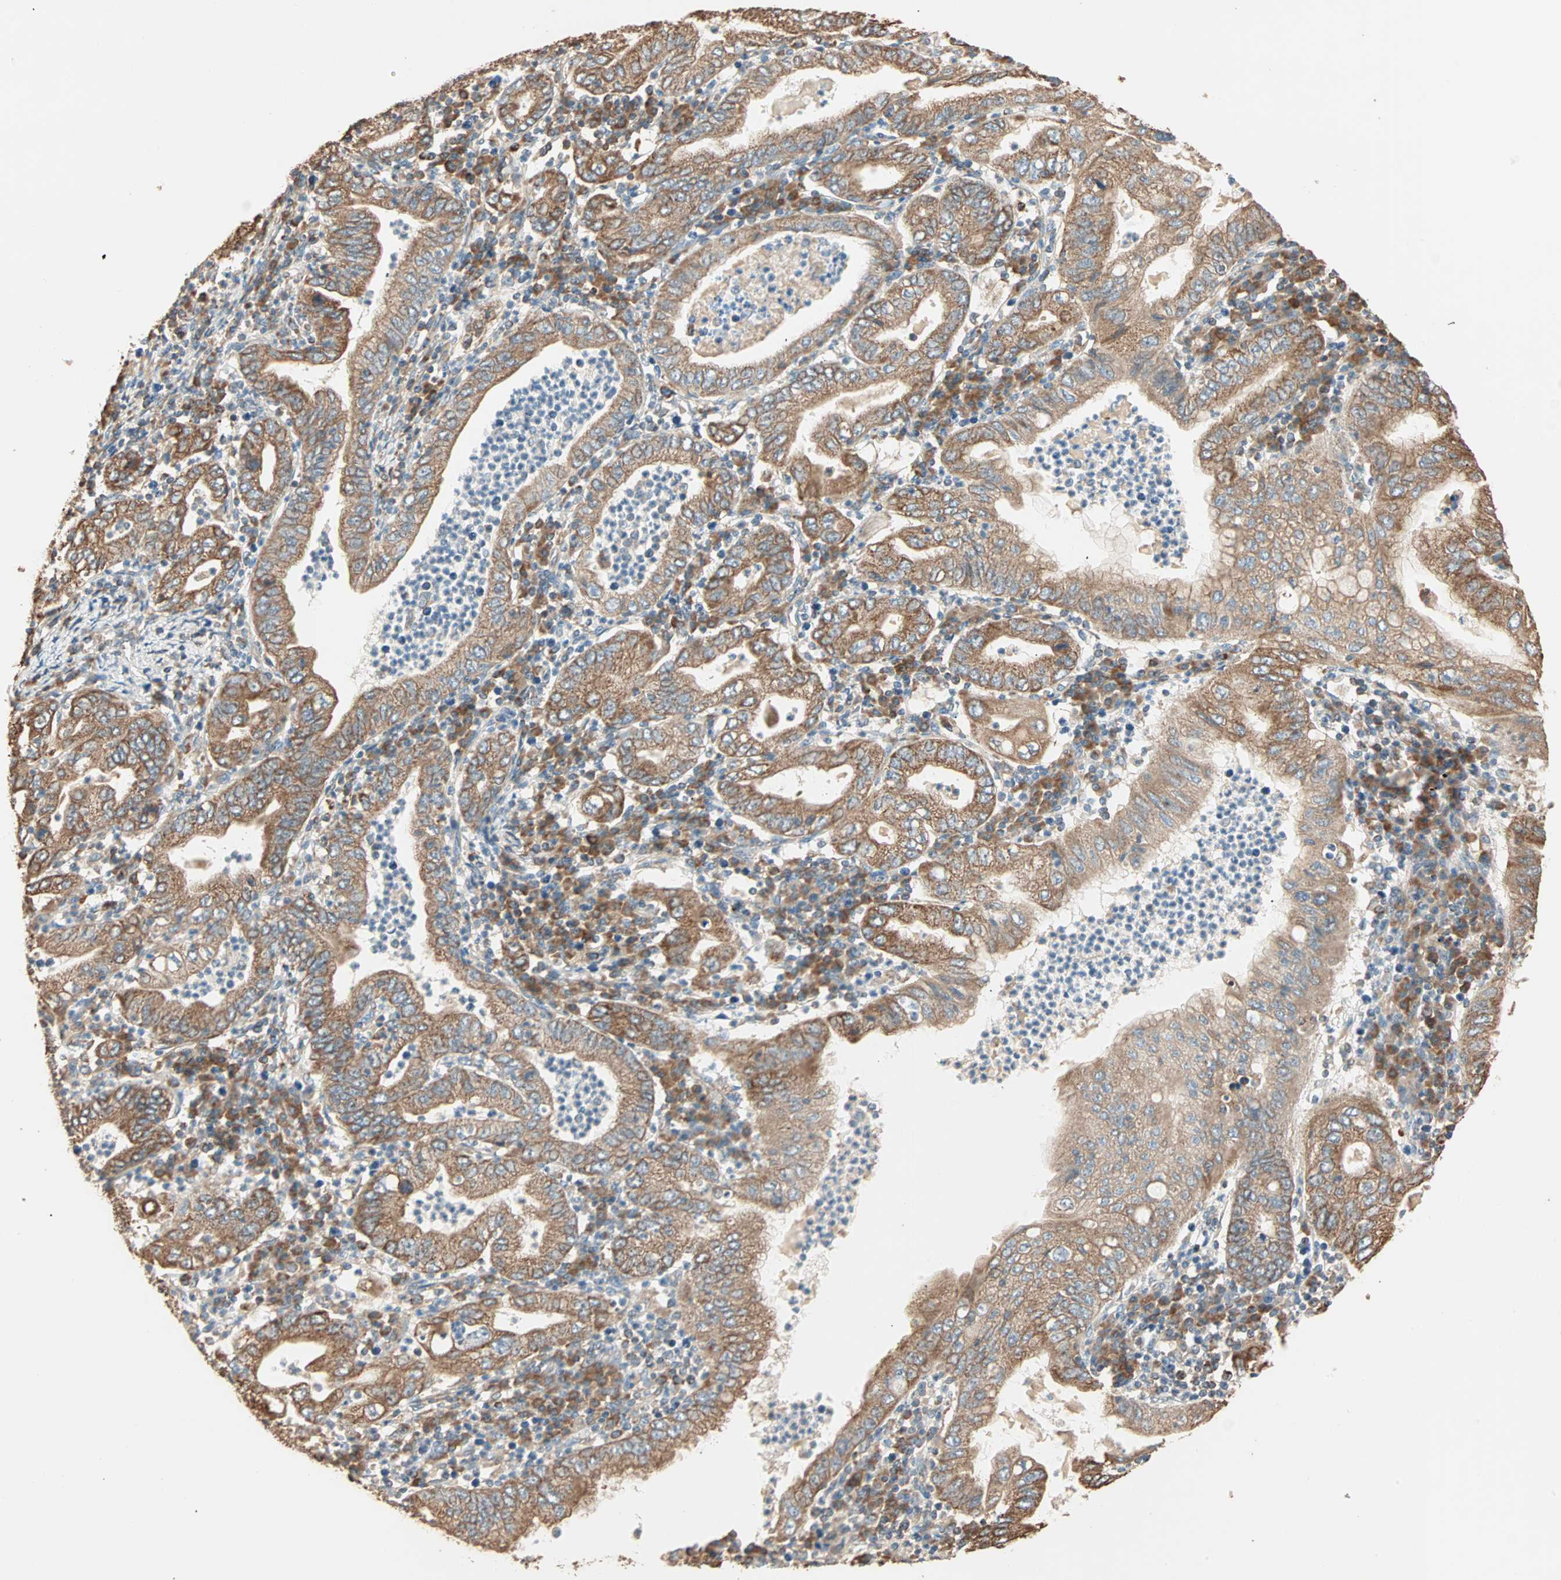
{"staining": {"intensity": "moderate", "quantity": ">75%", "location": "cytoplasmic/membranous"}, "tissue": "stomach cancer", "cell_type": "Tumor cells", "image_type": "cancer", "snomed": [{"axis": "morphology", "description": "Normal tissue, NOS"}, {"axis": "morphology", "description": "Adenocarcinoma, NOS"}, {"axis": "topography", "description": "Esophagus"}, {"axis": "topography", "description": "Stomach, upper"}, {"axis": "topography", "description": "Peripheral nerve tissue"}], "caption": "A histopathology image showing moderate cytoplasmic/membranous positivity in approximately >75% of tumor cells in stomach adenocarcinoma, as visualized by brown immunohistochemical staining.", "gene": "EIF4G2", "patient": {"sex": "male", "age": 62}}